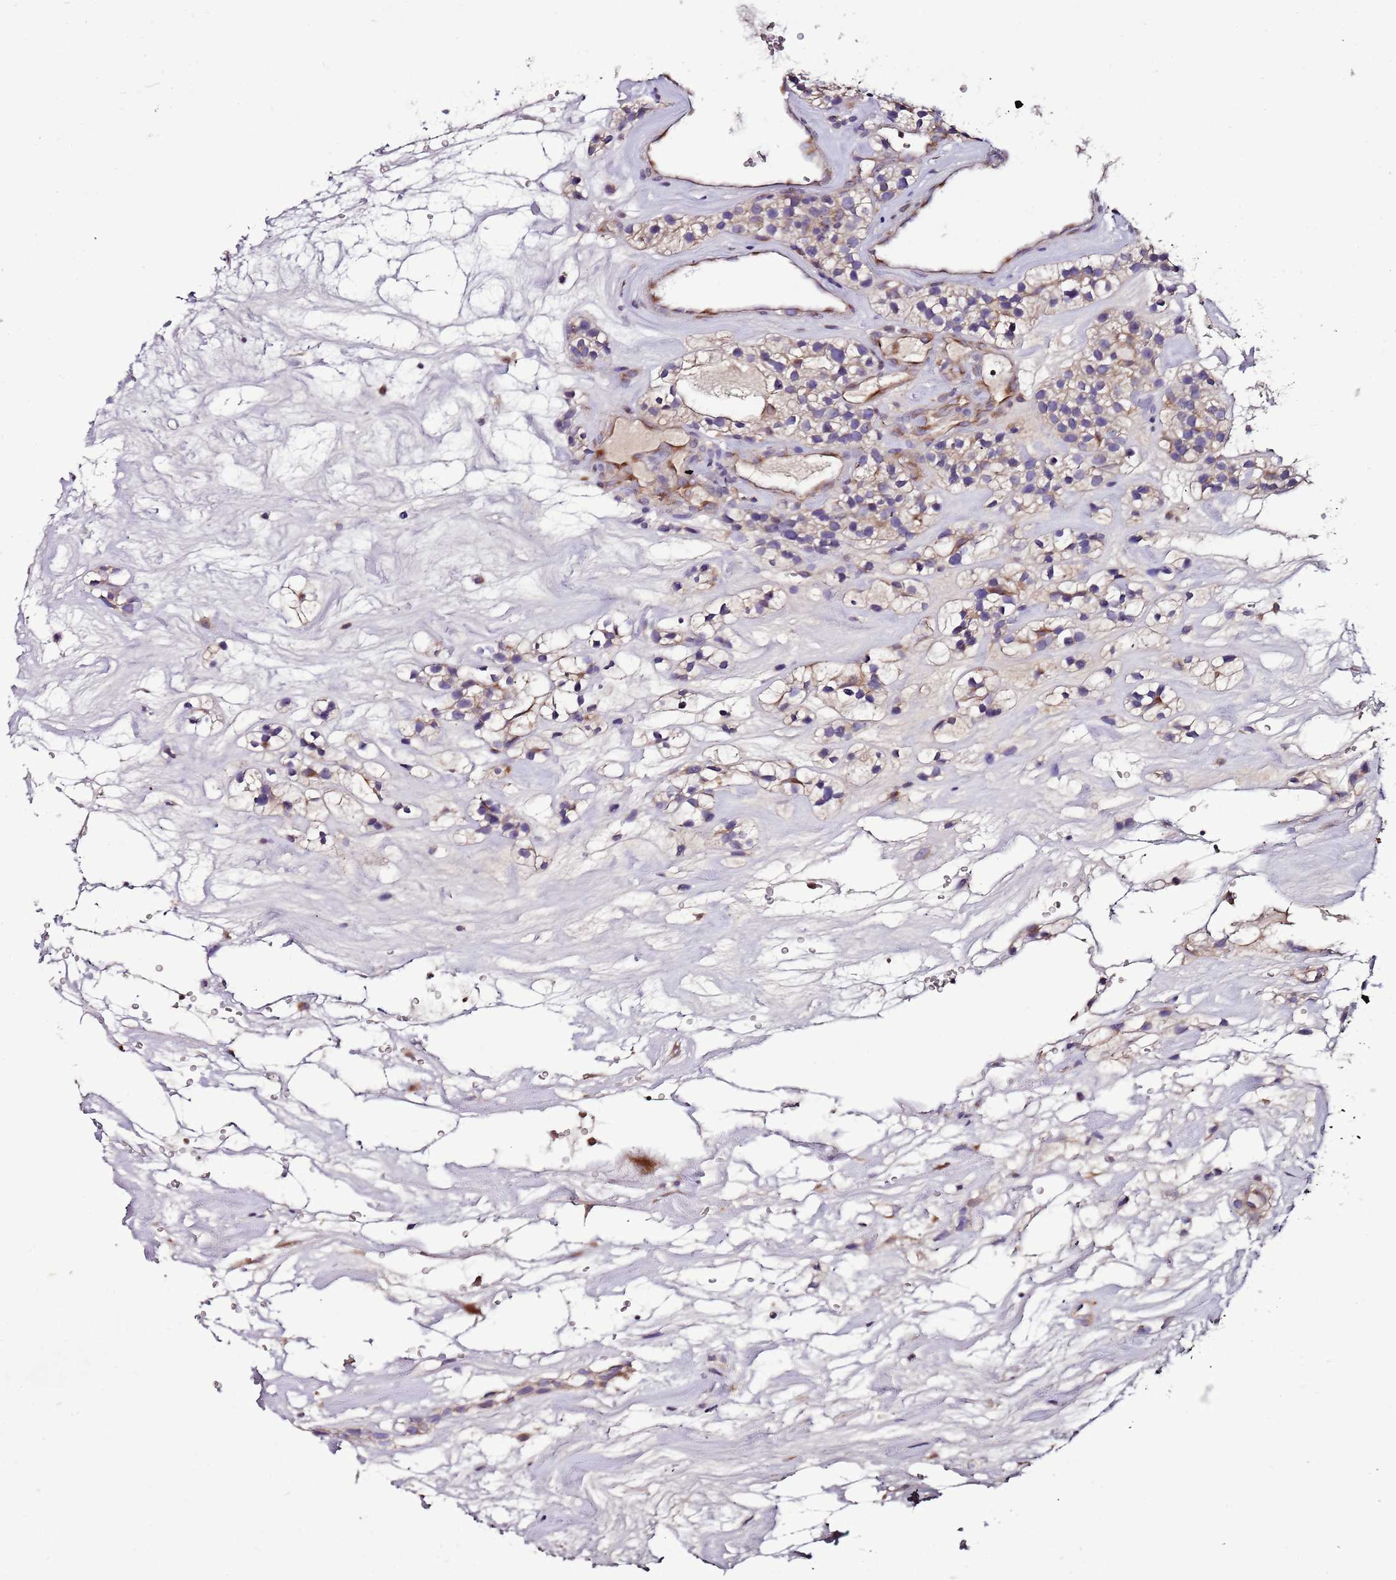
{"staining": {"intensity": "weak", "quantity": "25%-75%", "location": "cytoplasmic/membranous"}, "tissue": "renal cancer", "cell_type": "Tumor cells", "image_type": "cancer", "snomed": [{"axis": "morphology", "description": "Adenocarcinoma, NOS"}, {"axis": "topography", "description": "Kidney"}], "caption": "The immunohistochemical stain shows weak cytoplasmic/membranous positivity in tumor cells of renal cancer tissue.", "gene": "FAM20A", "patient": {"sex": "female", "age": 57}}